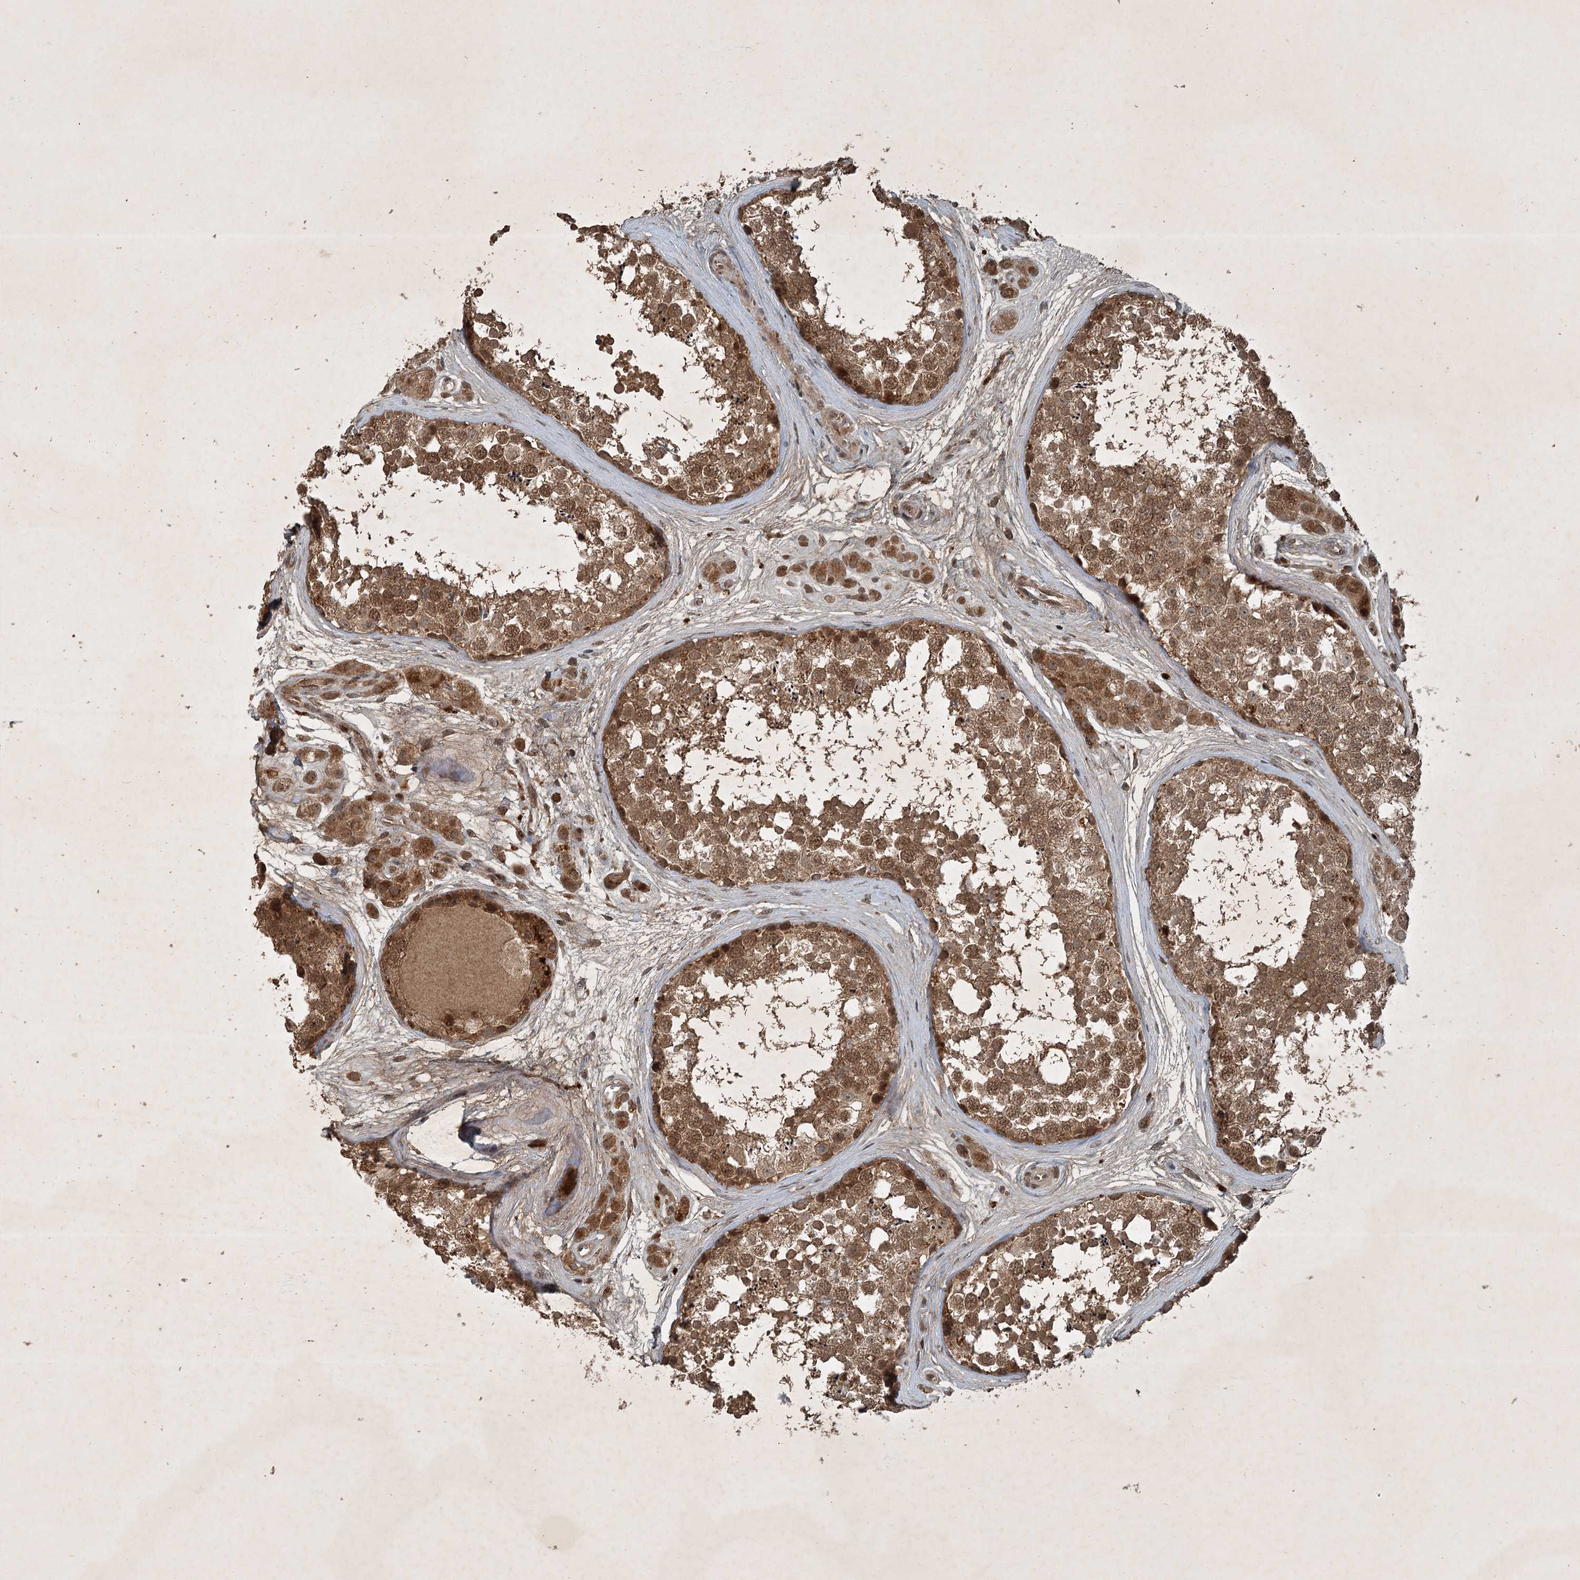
{"staining": {"intensity": "moderate", "quantity": ">75%", "location": "cytoplasmic/membranous,nuclear"}, "tissue": "testis", "cell_type": "Cells in seminiferous ducts", "image_type": "normal", "snomed": [{"axis": "morphology", "description": "Normal tissue, NOS"}, {"axis": "topography", "description": "Testis"}], "caption": "Immunohistochemistry of benign human testis displays medium levels of moderate cytoplasmic/membranous,nuclear expression in approximately >75% of cells in seminiferous ducts.", "gene": "UNC93A", "patient": {"sex": "male", "age": 56}}